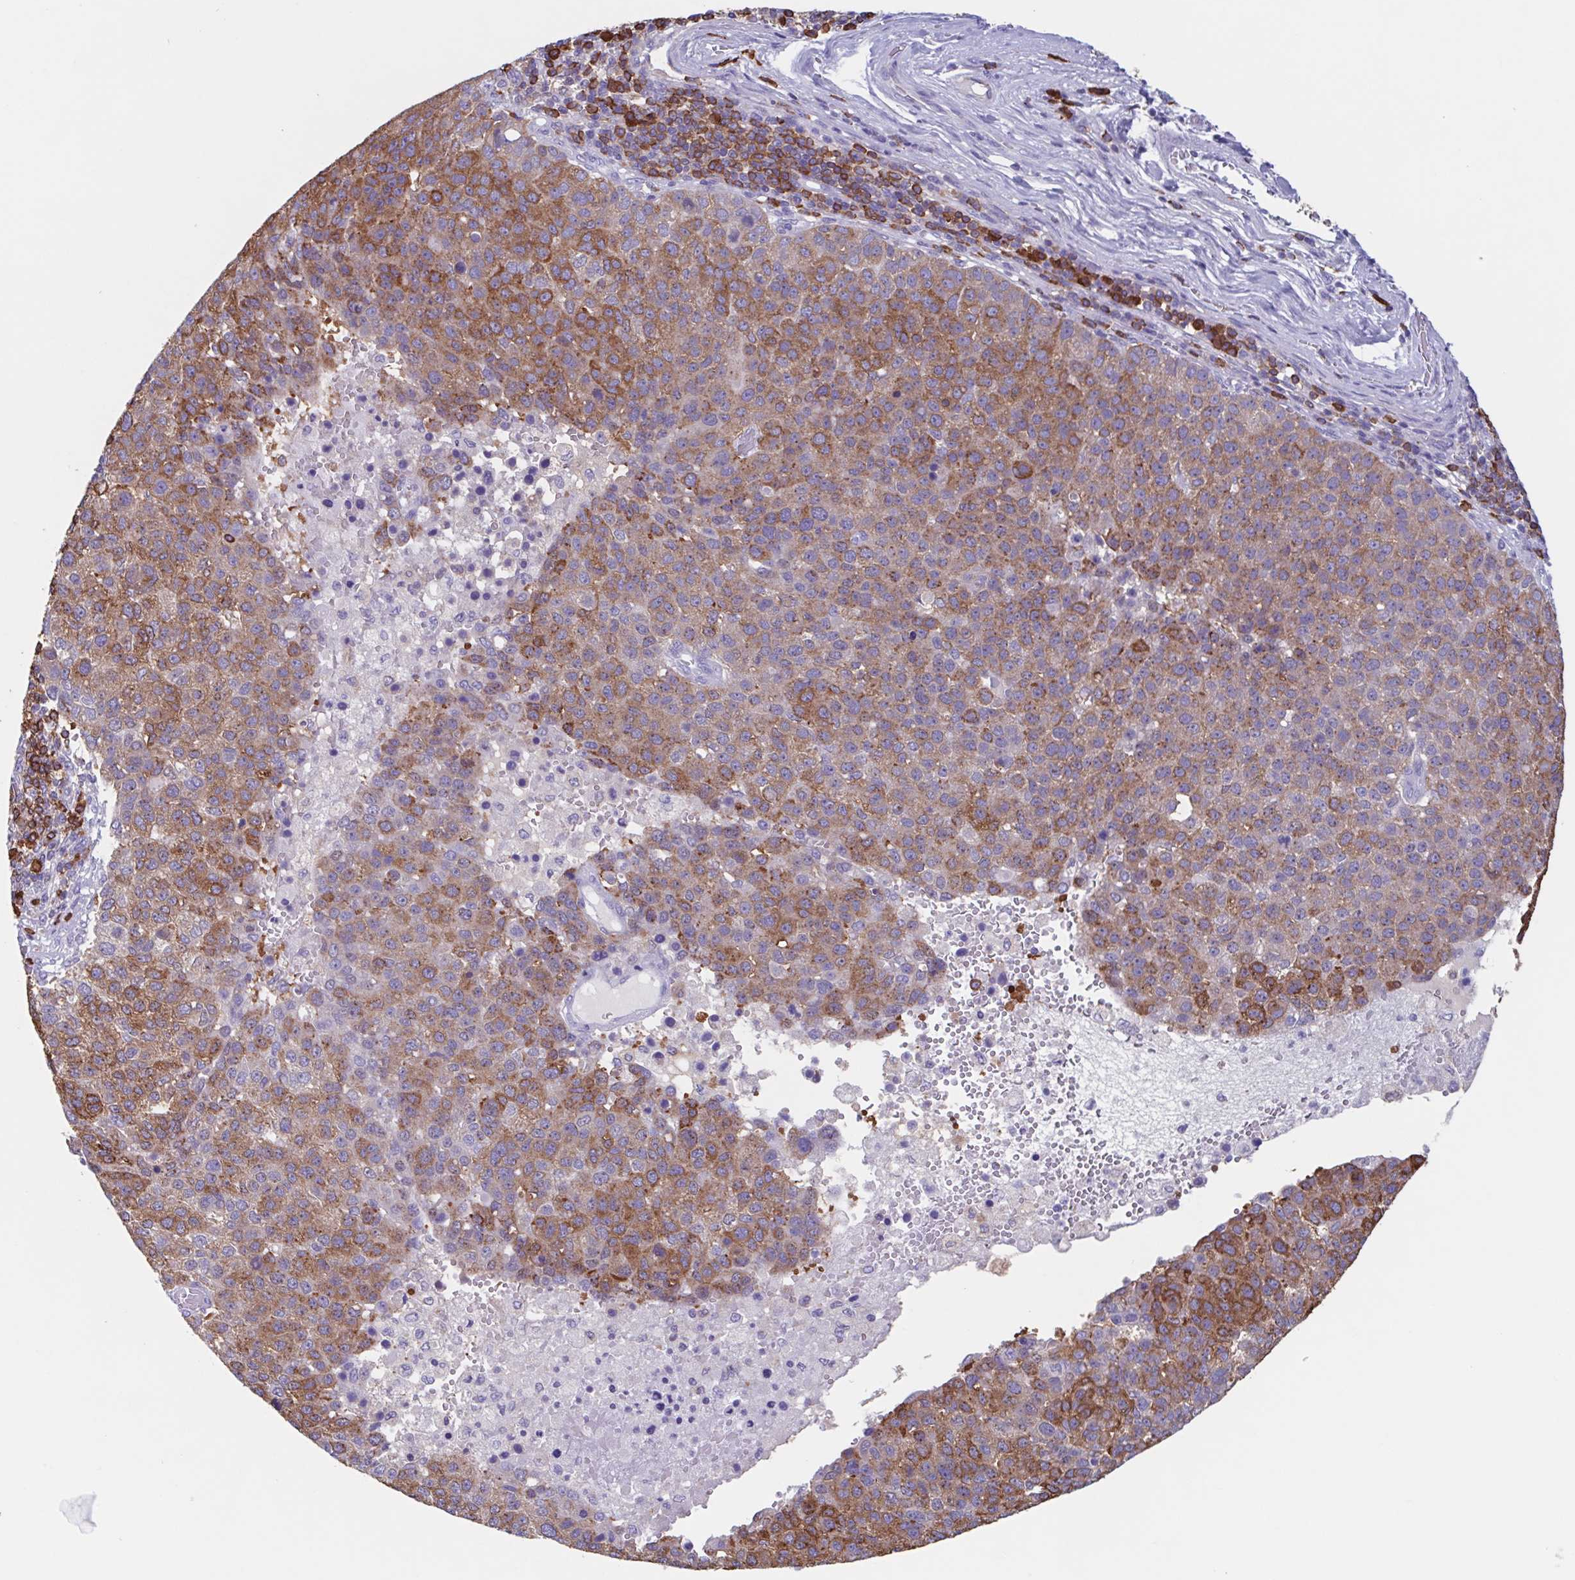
{"staining": {"intensity": "moderate", "quantity": ">75%", "location": "cytoplasmic/membranous"}, "tissue": "pancreatic cancer", "cell_type": "Tumor cells", "image_type": "cancer", "snomed": [{"axis": "morphology", "description": "Adenocarcinoma, NOS"}, {"axis": "topography", "description": "Pancreas"}], "caption": "Tumor cells demonstrate moderate cytoplasmic/membranous expression in approximately >75% of cells in pancreatic adenocarcinoma.", "gene": "TPD52", "patient": {"sex": "female", "age": 61}}